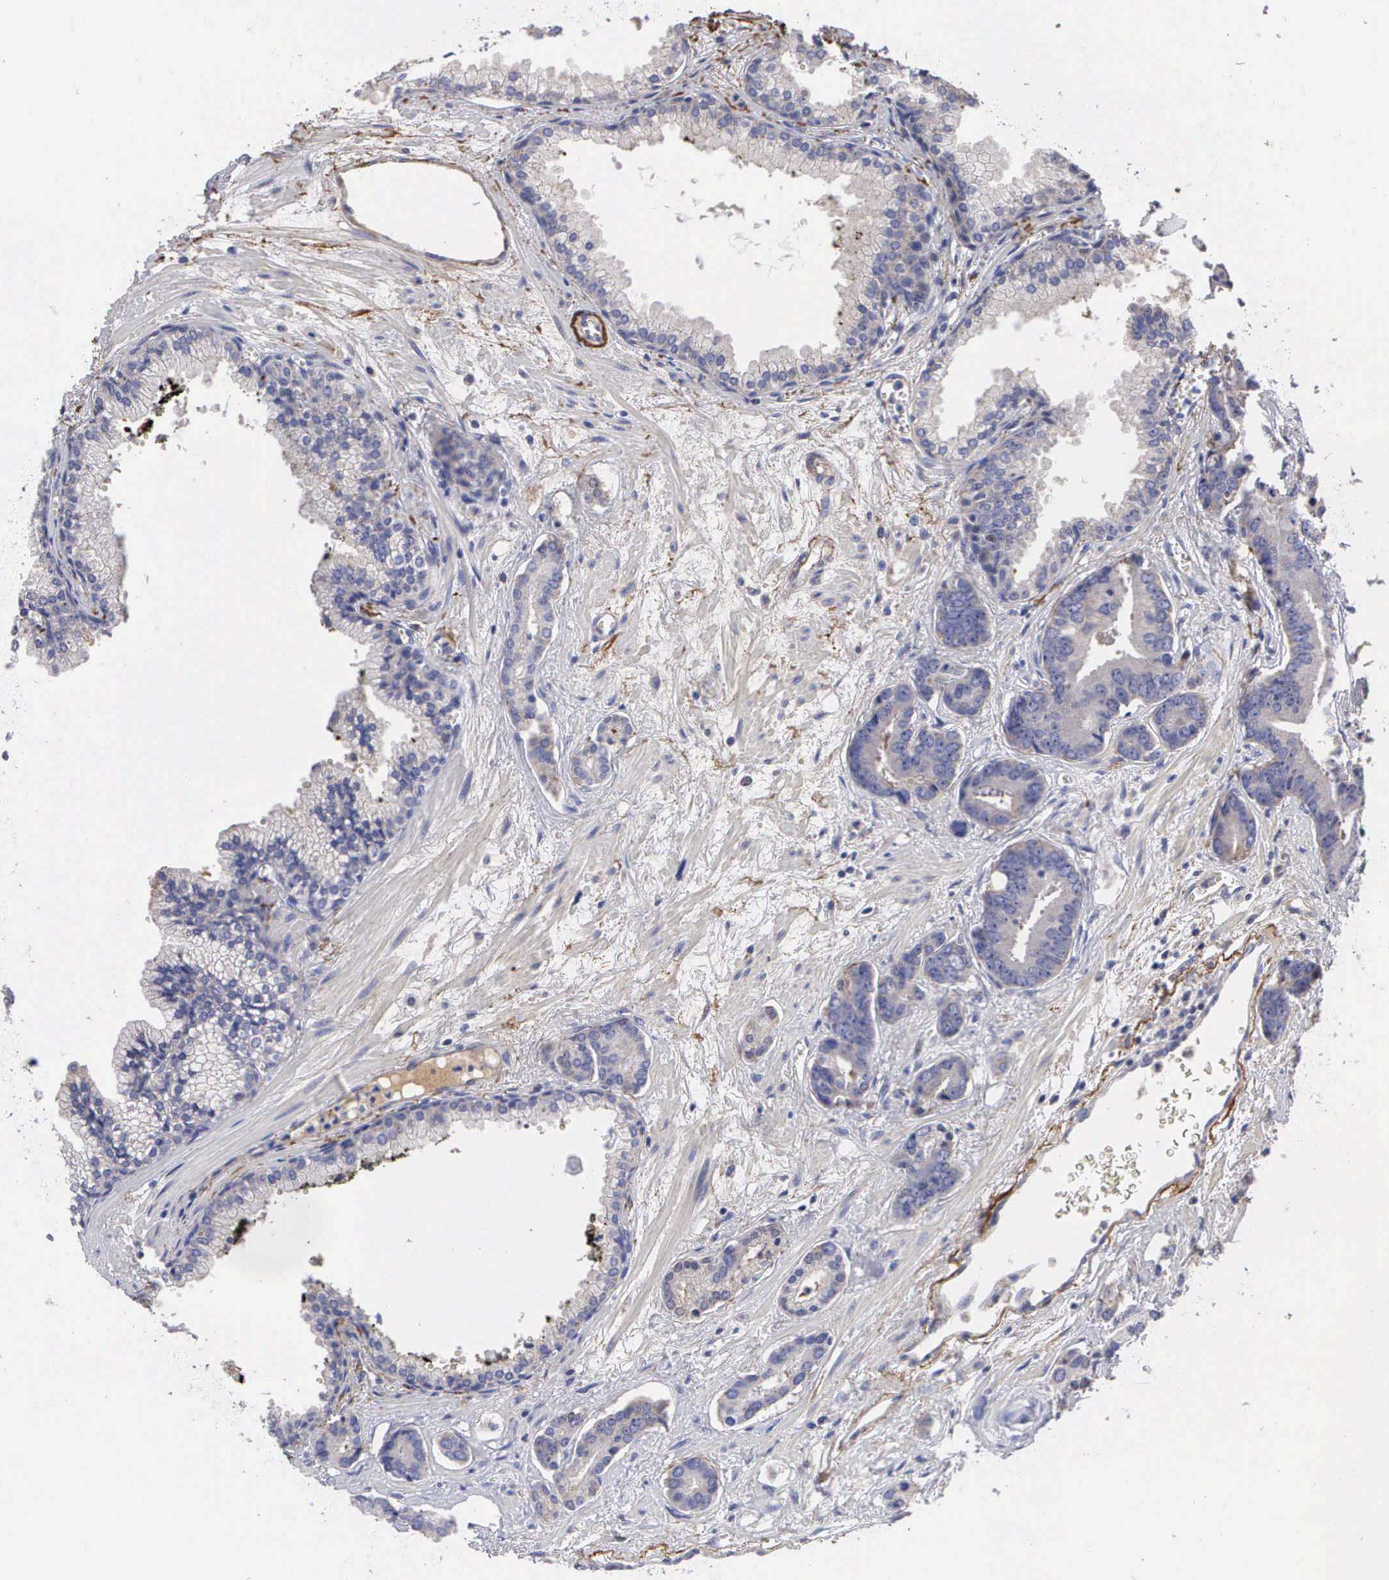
{"staining": {"intensity": "moderate", "quantity": "<25%", "location": "cytoplasmic/membranous"}, "tissue": "prostate cancer", "cell_type": "Tumor cells", "image_type": "cancer", "snomed": [{"axis": "morphology", "description": "Adenocarcinoma, High grade"}, {"axis": "topography", "description": "Prostate"}], "caption": "A brown stain labels moderate cytoplasmic/membranous staining of a protein in human prostate adenocarcinoma (high-grade) tumor cells. The staining is performed using DAB brown chromogen to label protein expression. The nuclei are counter-stained blue using hematoxylin.", "gene": "CLU", "patient": {"sex": "male", "age": 56}}